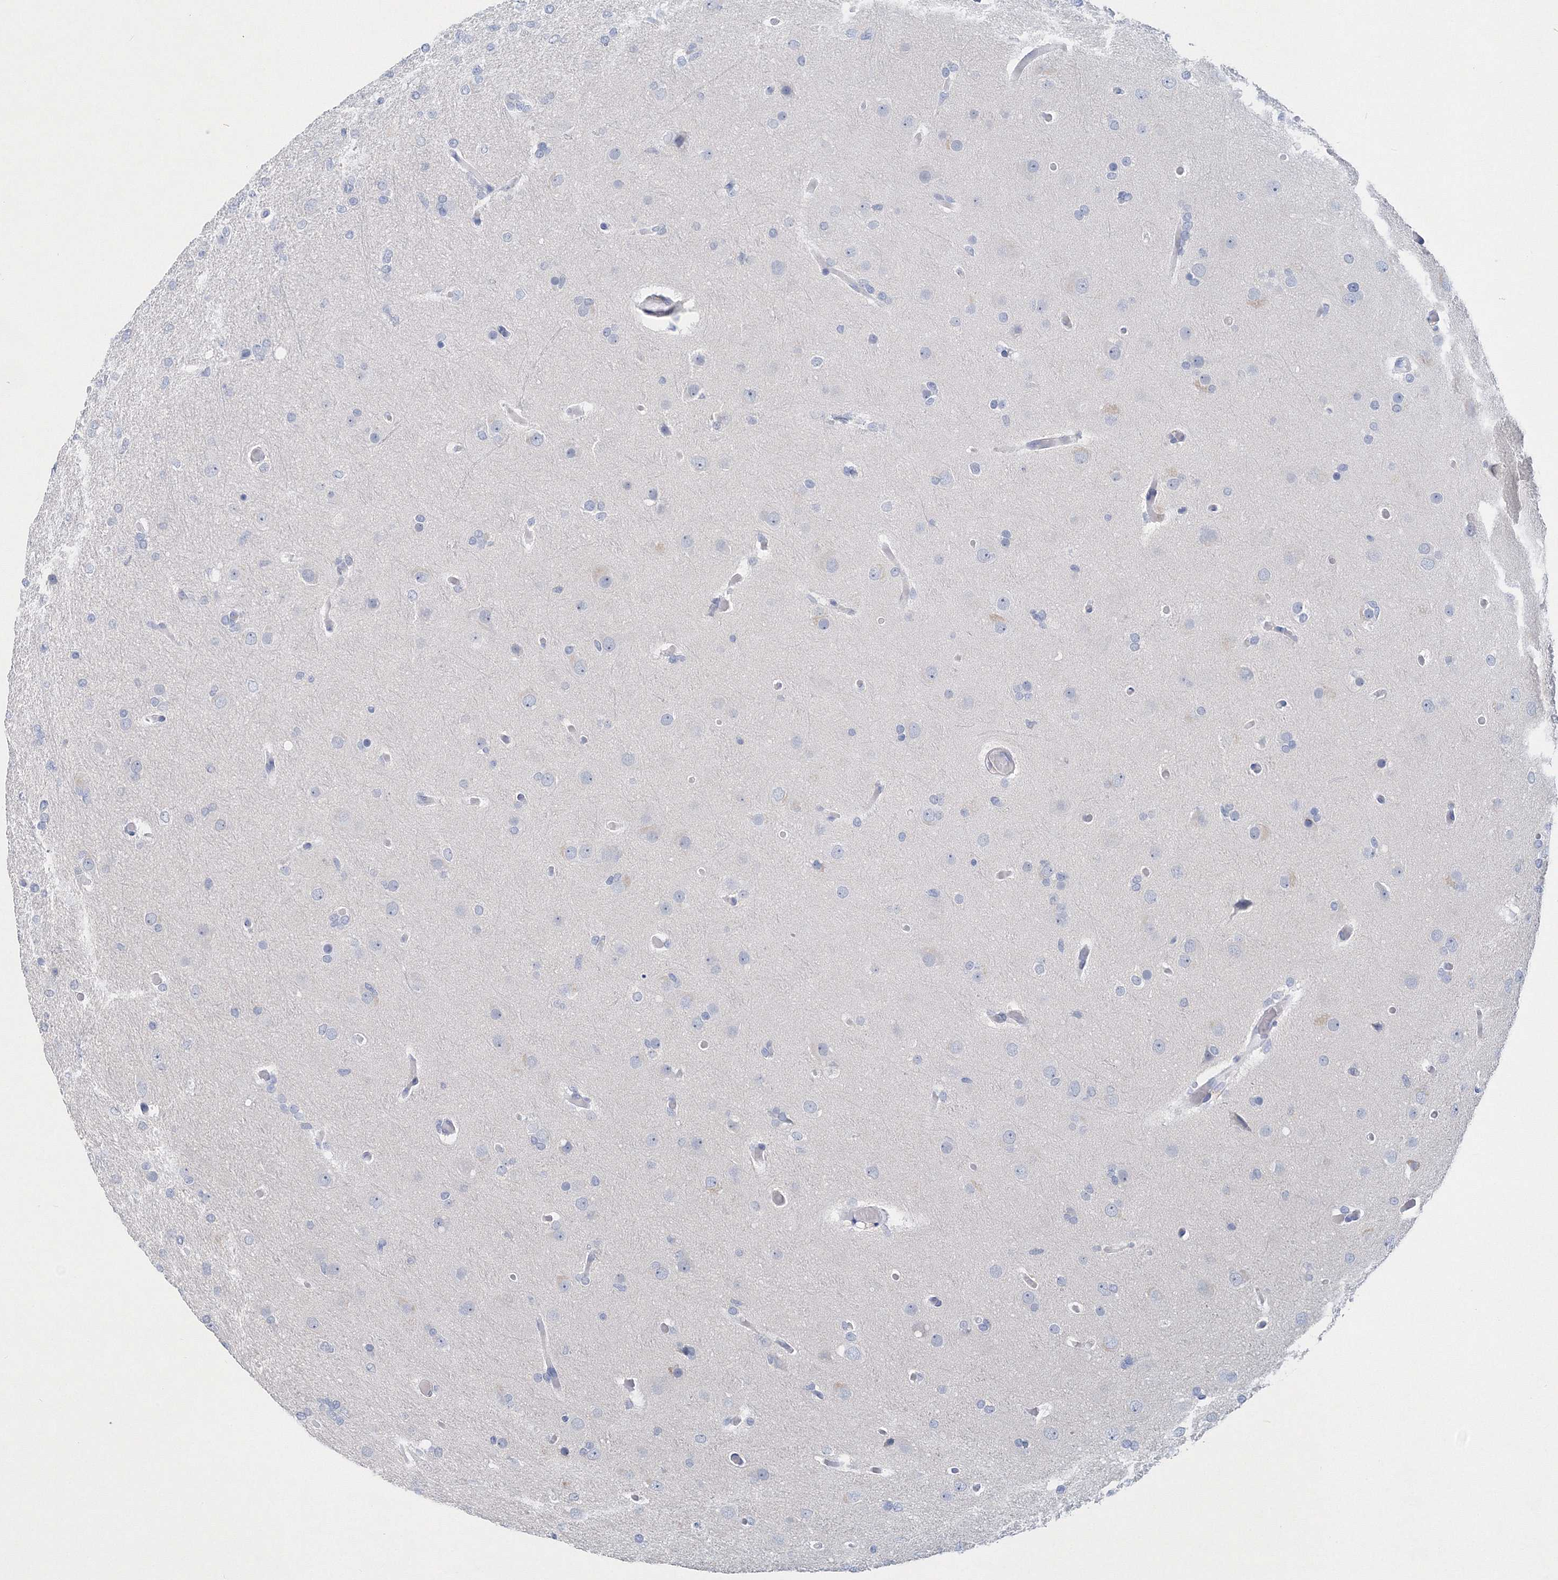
{"staining": {"intensity": "negative", "quantity": "none", "location": "none"}, "tissue": "glioma", "cell_type": "Tumor cells", "image_type": "cancer", "snomed": [{"axis": "morphology", "description": "Glioma, malignant, High grade"}, {"axis": "topography", "description": "Cerebral cortex"}], "caption": "A photomicrograph of high-grade glioma (malignant) stained for a protein reveals no brown staining in tumor cells.", "gene": "OSBPL6", "patient": {"sex": "female", "age": 36}}